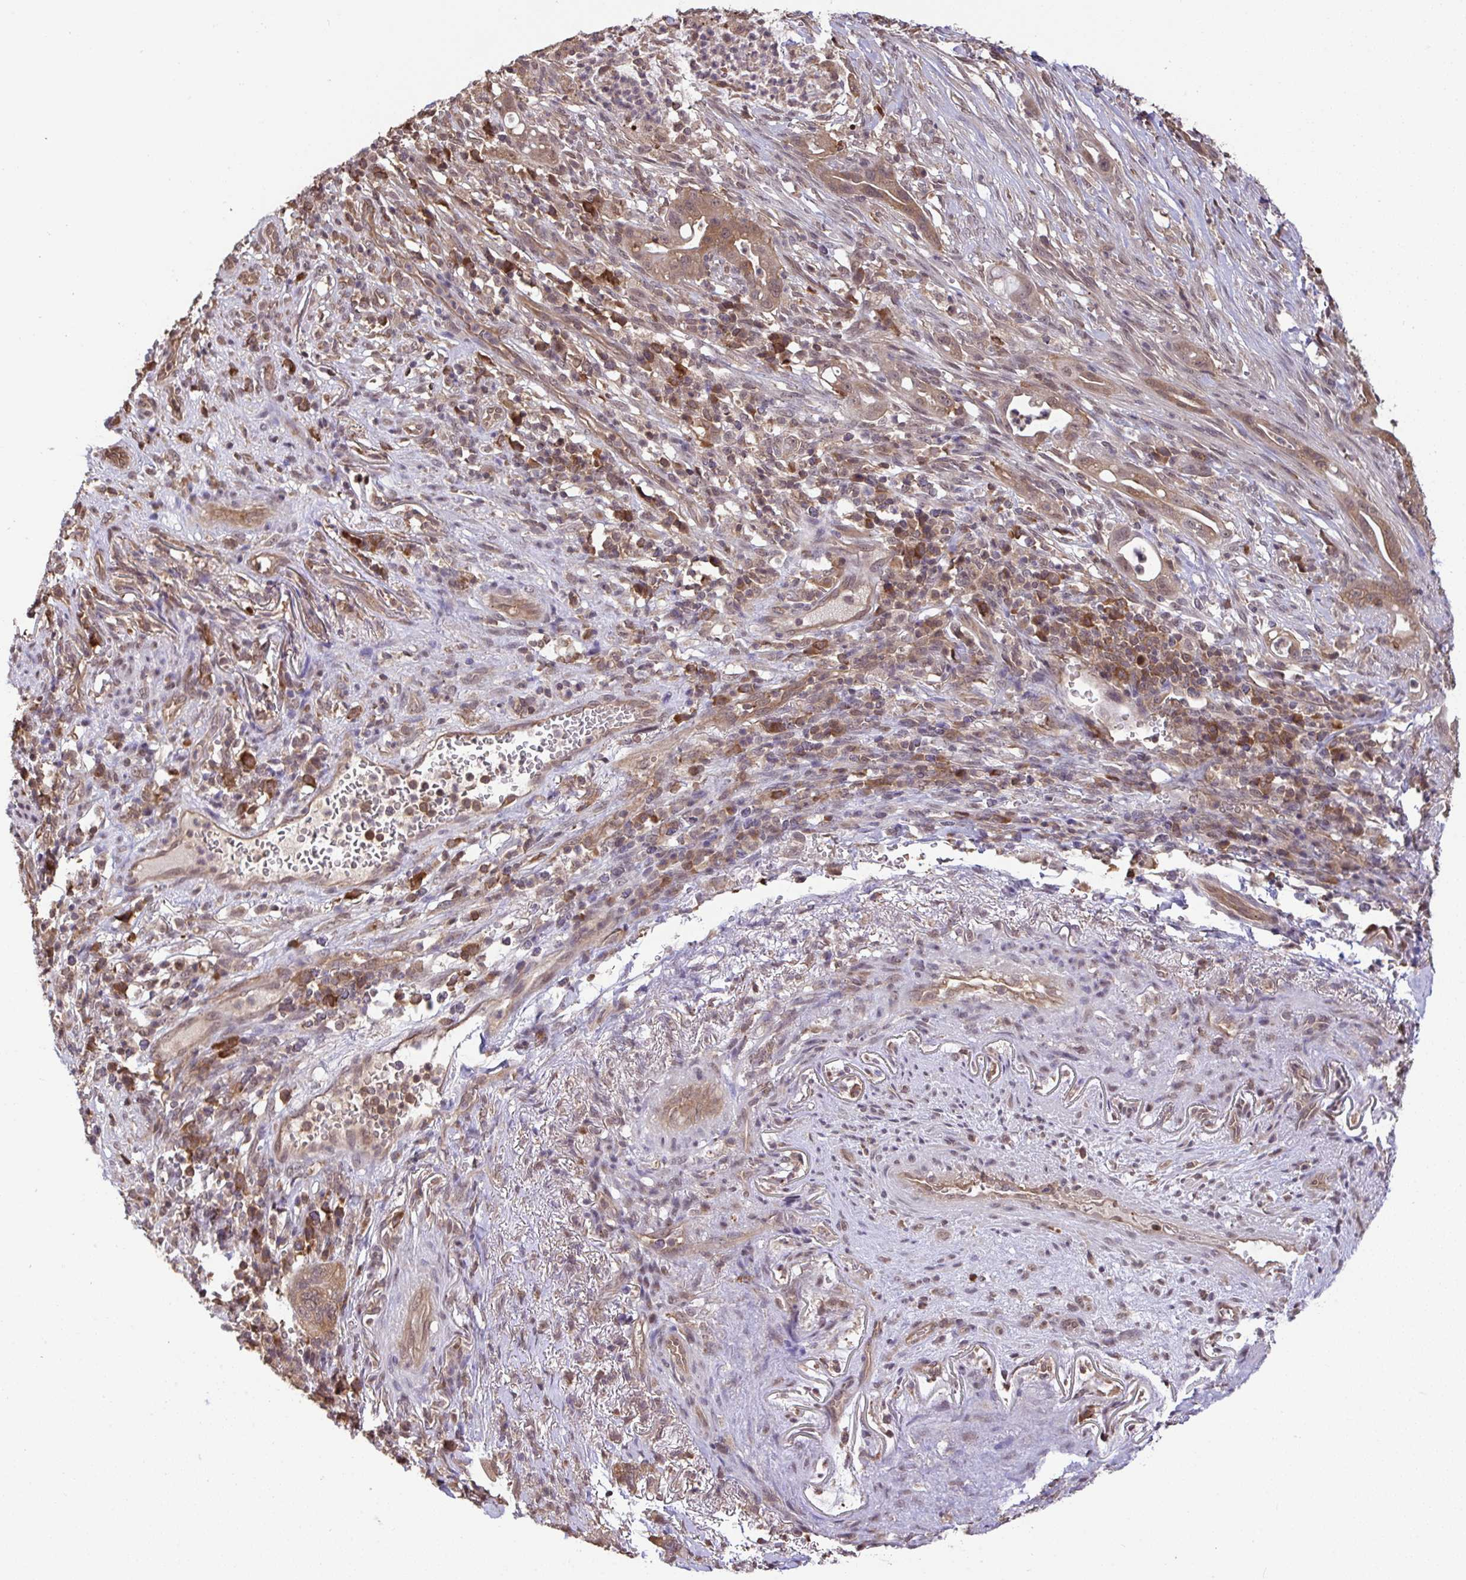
{"staining": {"intensity": "moderate", "quantity": "25%-75%", "location": "cytoplasmic/membranous,nuclear"}, "tissue": "pancreatic cancer", "cell_type": "Tumor cells", "image_type": "cancer", "snomed": [{"axis": "morphology", "description": "Adenocarcinoma, NOS"}, {"axis": "topography", "description": "Pancreas"}], "caption": "Human pancreatic cancer (adenocarcinoma) stained for a protein (brown) exhibits moderate cytoplasmic/membranous and nuclear positive staining in about 25%-75% of tumor cells.", "gene": "C12orf57", "patient": {"sex": "male", "age": 44}}